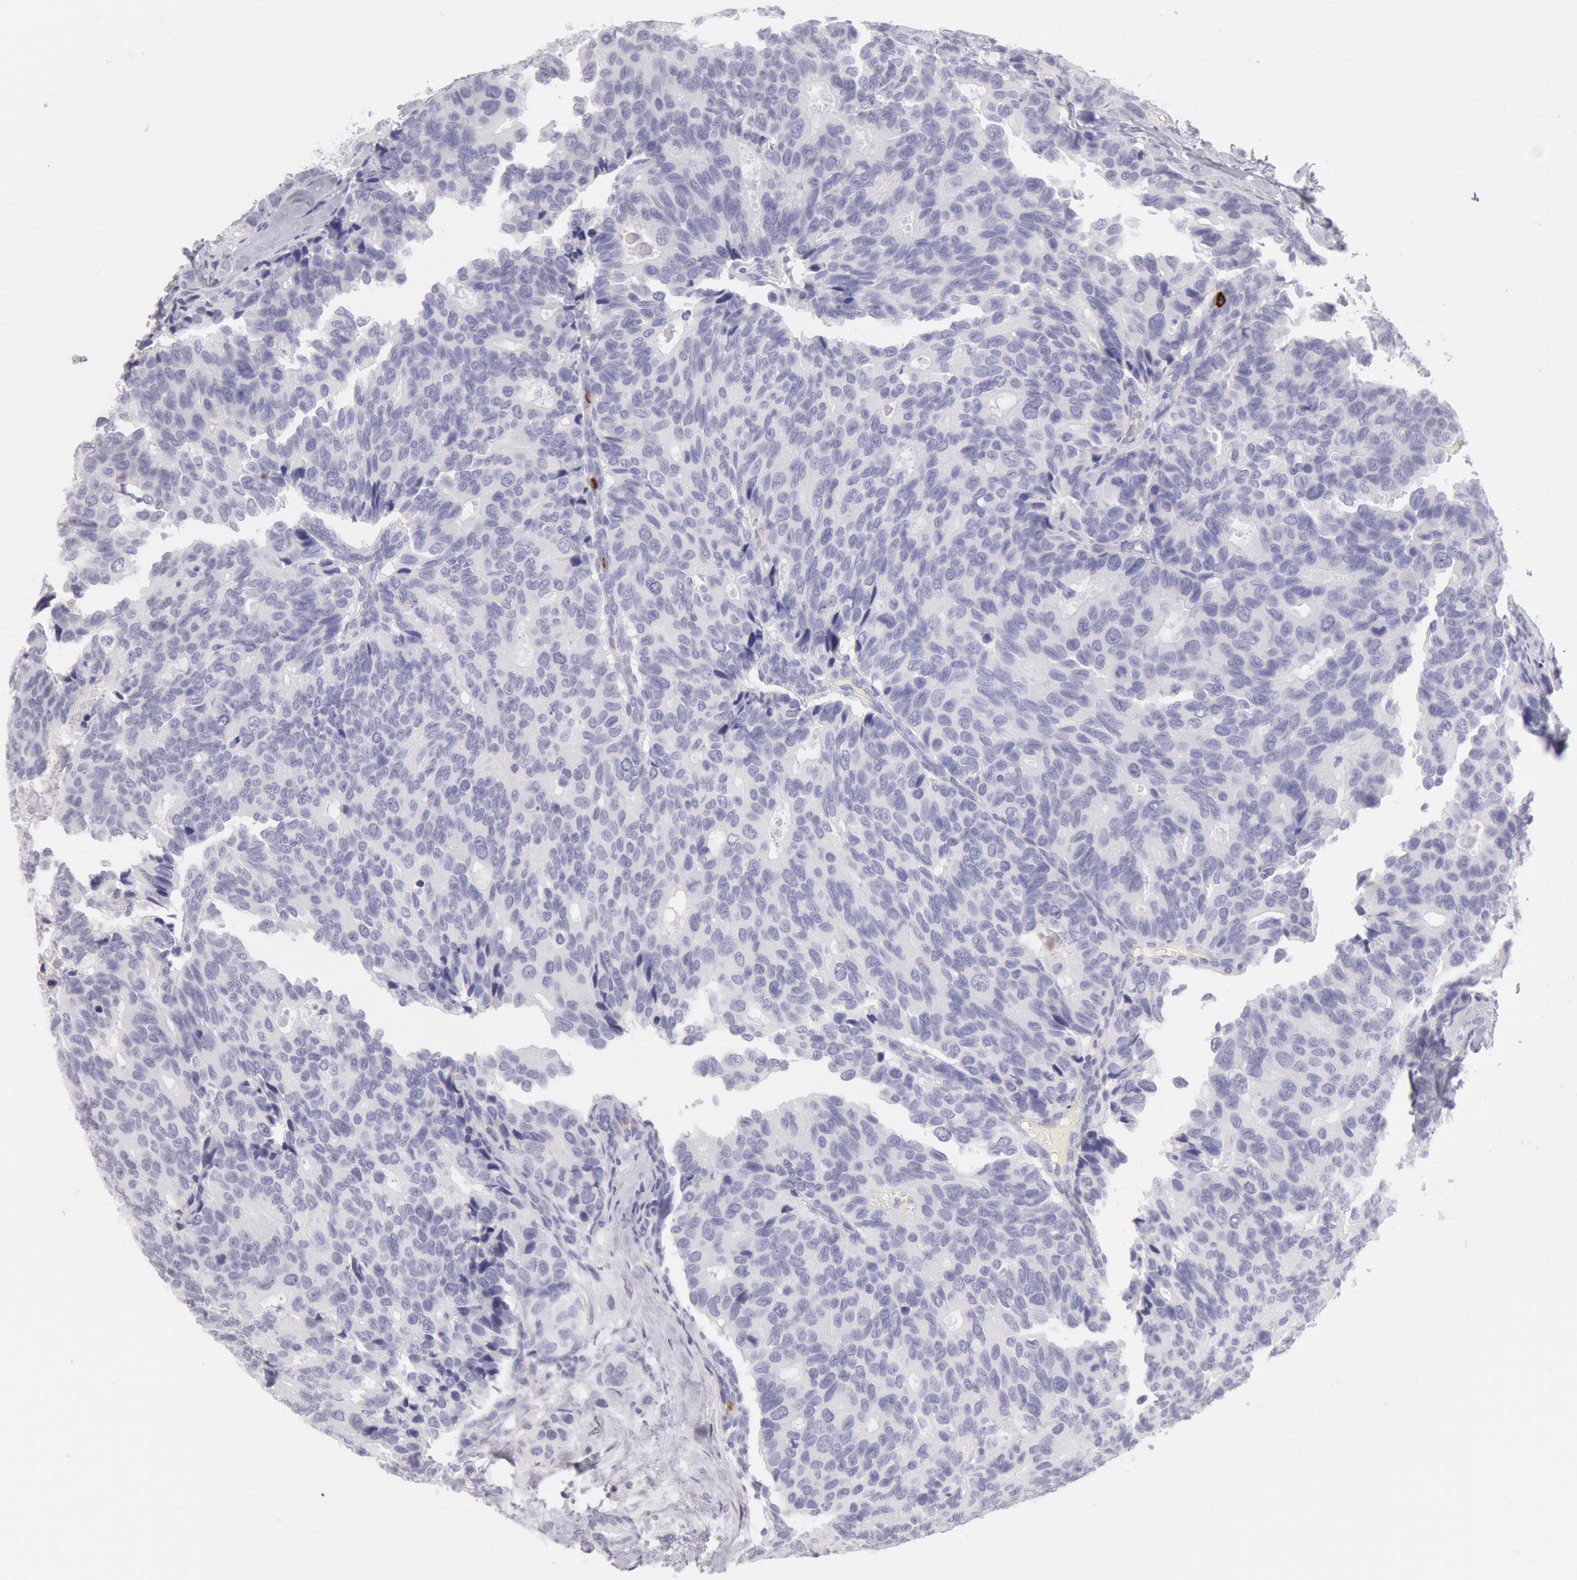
{"staining": {"intensity": "negative", "quantity": "none", "location": "none"}, "tissue": "breast cancer", "cell_type": "Tumor cells", "image_type": "cancer", "snomed": [{"axis": "morphology", "description": "Duct carcinoma"}, {"axis": "topography", "description": "Breast"}], "caption": "The photomicrograph exhibits no significant expression in tumor cells of invasive ductal carcinoma (breast).", "gene": "FCN1", "patient": {"sex": "female", "age": 69}}